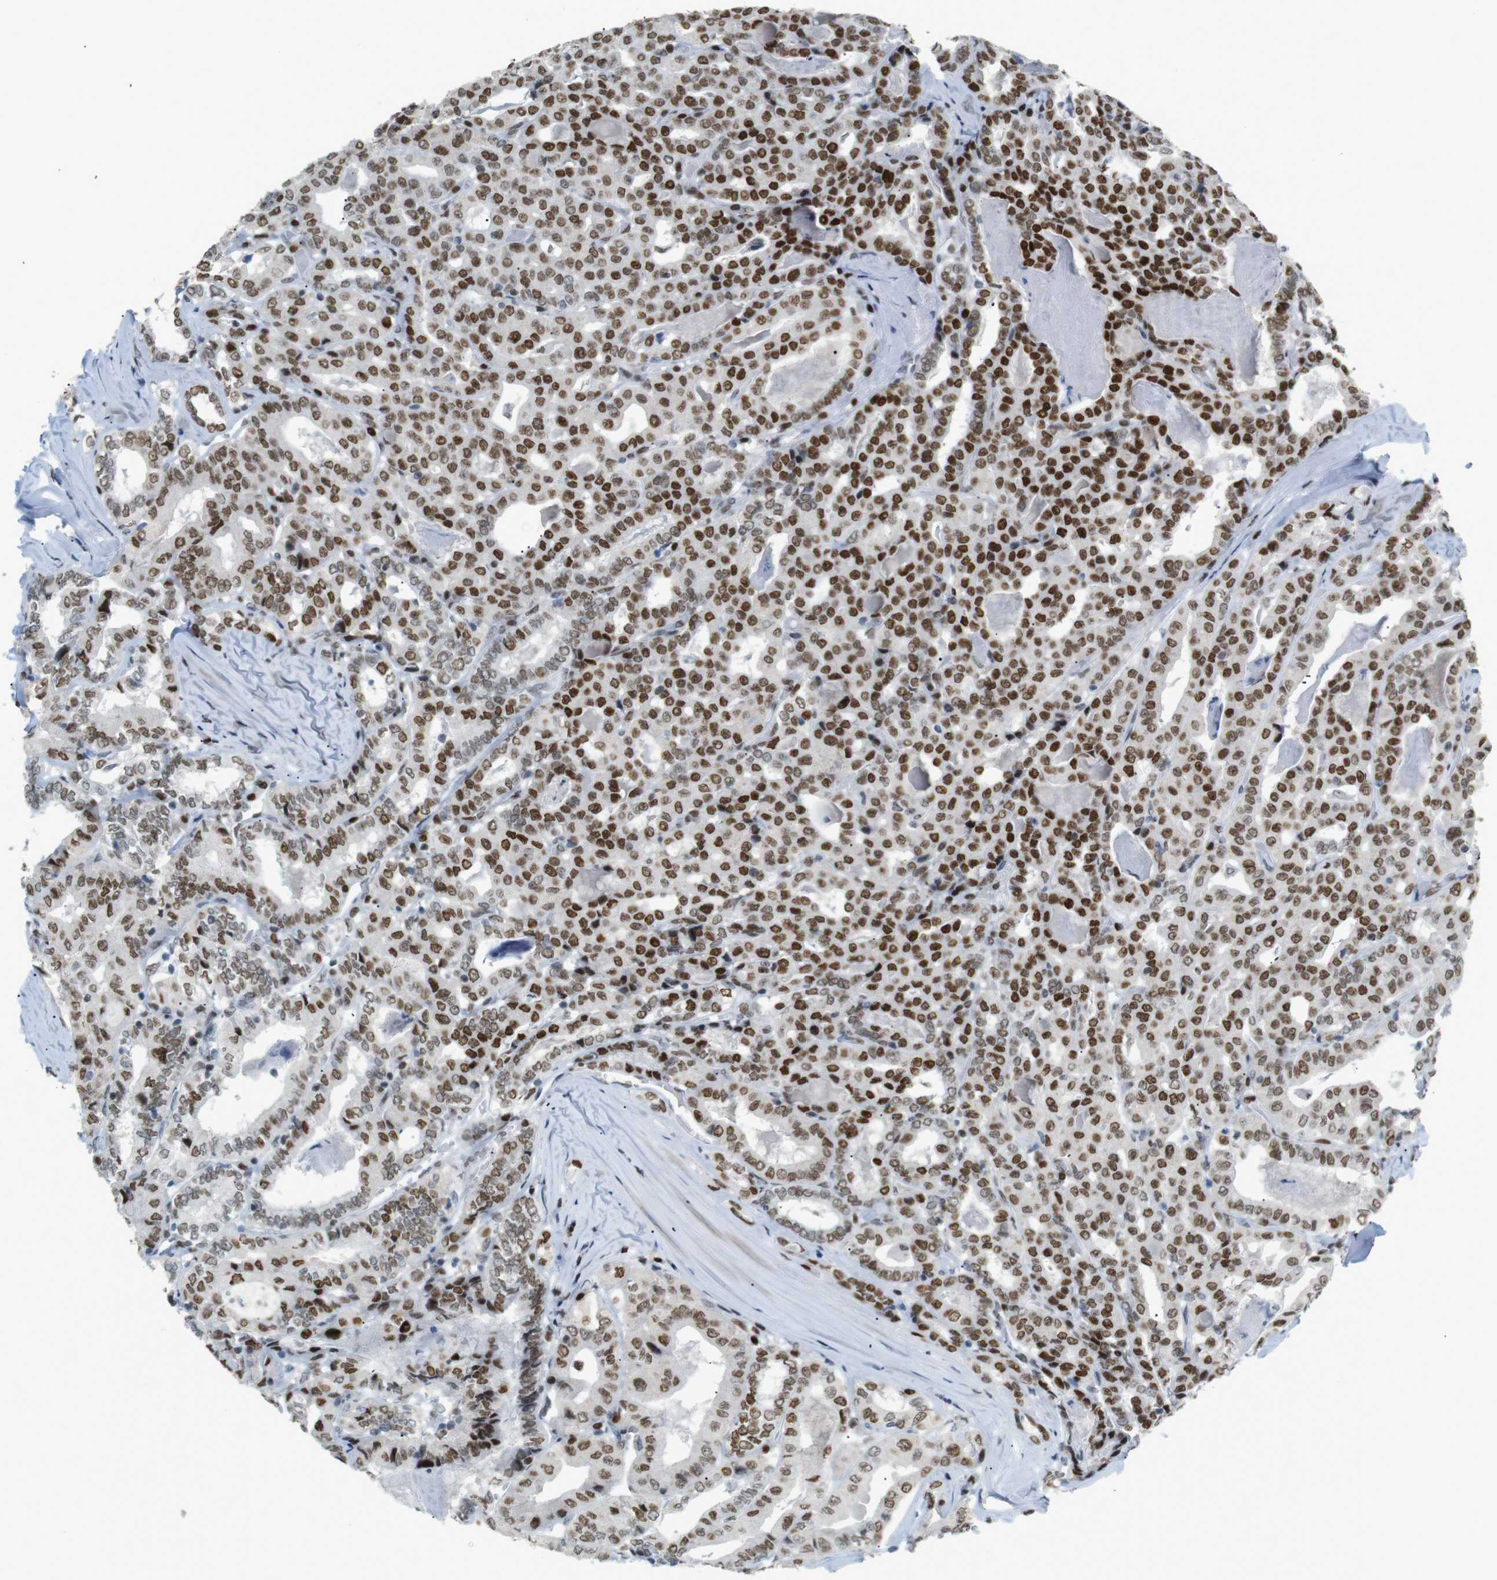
{"staining": {"intensity": "strong", "quantity": ">75%", "location": "nuclear"}, "tissue": "thyroid cancer", "cell_type": "Tumor cells", "image_type": "cancer", "snomed": [{"axis": "morphology", "description": "Papillary adenocarcinoma, NOS"}, {"axis": "topography", "description": "Thyroid gland"}], "caption": "The micrograph exhibits immunohistochemical staining of thyroid papillary adenocarcinoma. There is strong nuclear expression is present in about >75% of tumor cells. (Stains: DAB in brown, nuclei in blue, Microscopy: brightfield microscopy at high magnification).", "gene": "RIOX2", "patient": {"sex": "female", "age": 42}}